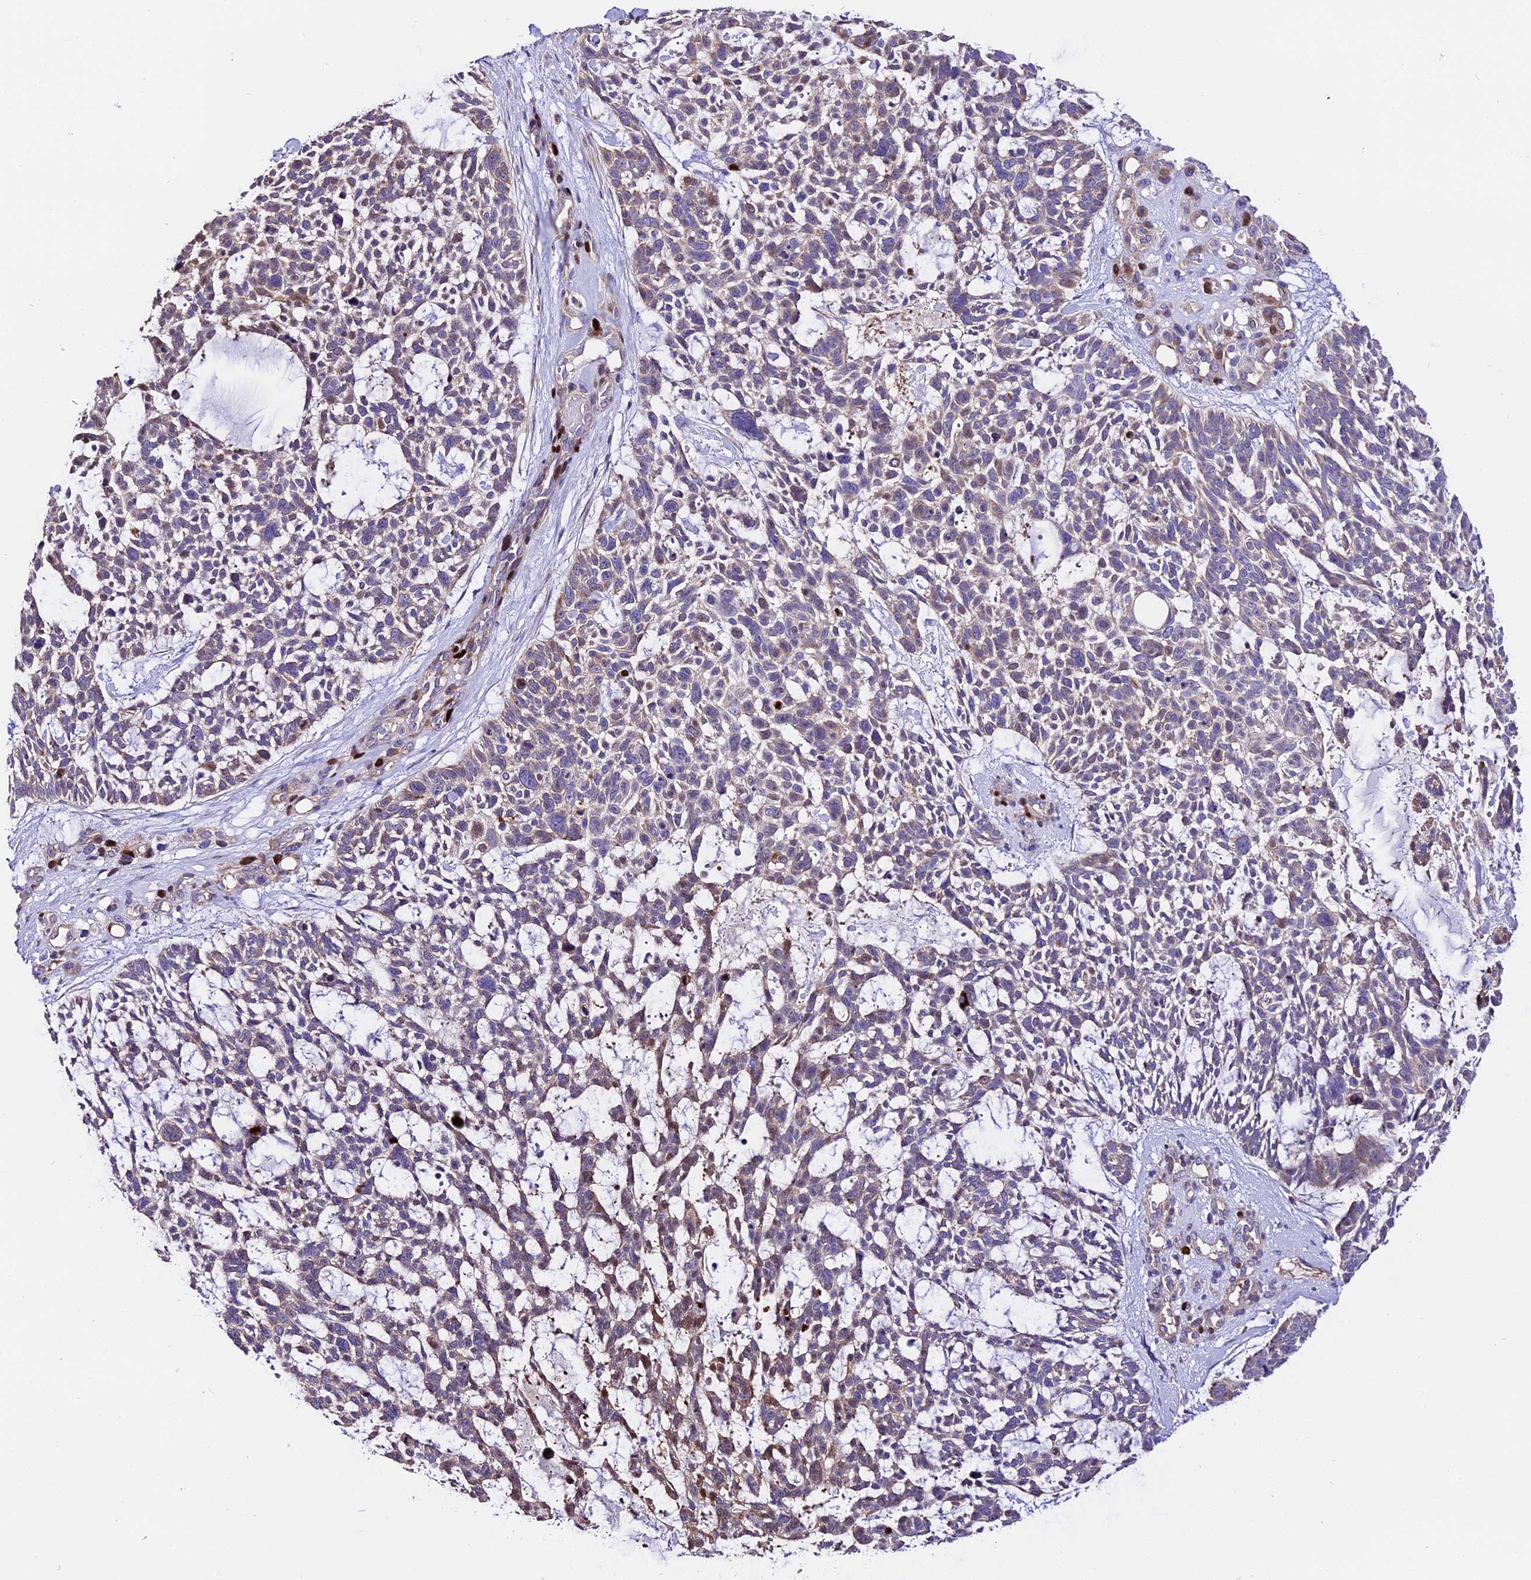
{"staining": {"intensity": "moderate", "quantity": "25%-75%", "location": "cytoplasmic/membranous,nuclear"}, "tissue": "skin cancer", "cell_type": "Tumor cells", "image_type": "cancer", "snomed": [{"axis": "morphology", "description": "Basal cell carcinoma"}, {"axis": "topography", "description": "Skin"}], "caption": "IHC (DAB (3,3'-diaminobenzidine)) staining of skin cancer demonstrates moderate cytoplasmic/membranous and nuclear protein expression in about 25%-75% of tumor cells.", "gene": "MAP3K7CL", "patient": {"sex": "male", "age": 88}}